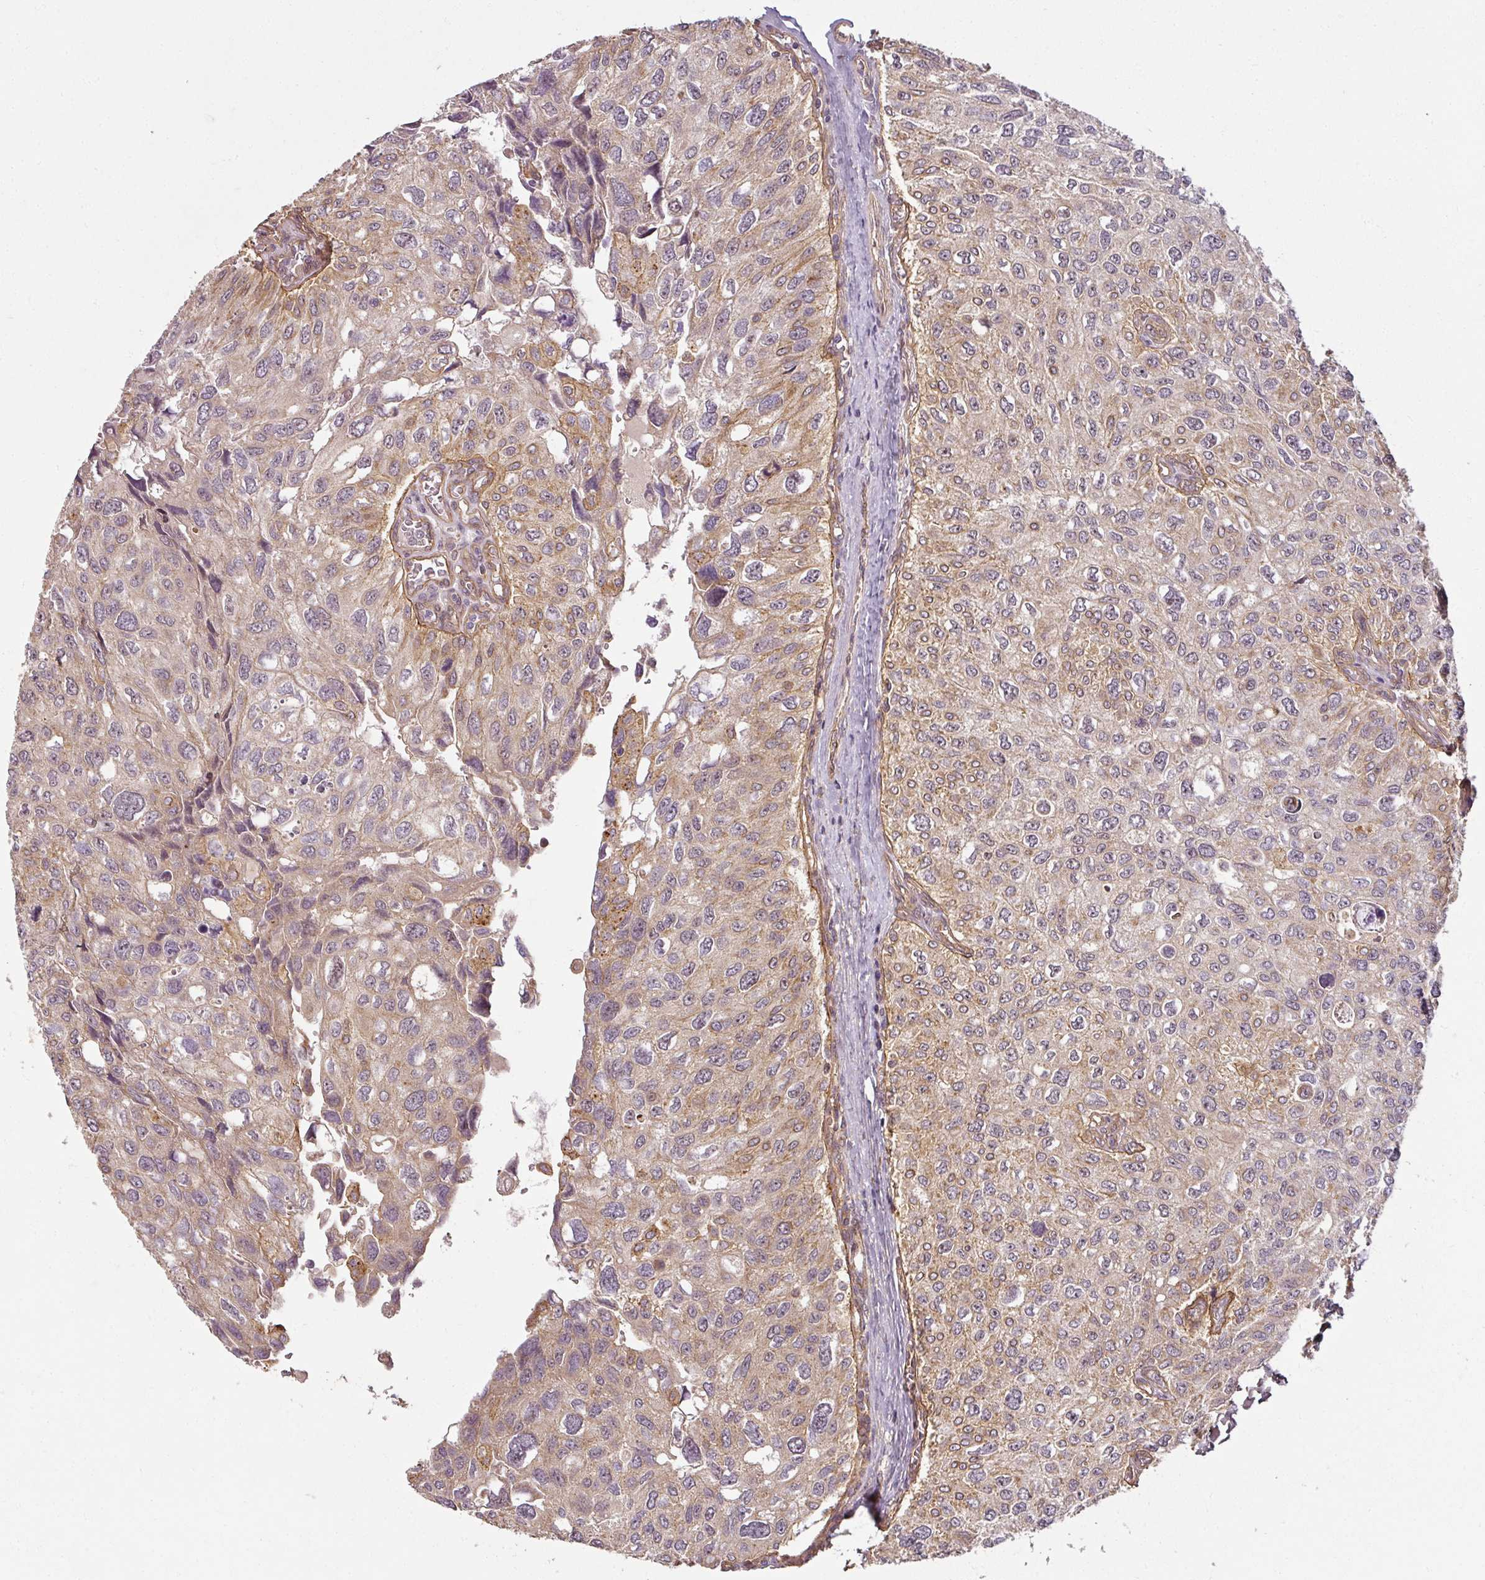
{"staining": {"intensity": "moderate", "quantity": "25%-75%", "location": "cytoplasmic/membranous"}, "tissue": "urothelial cancer", "cell_type": "Tumor cells", "image_type": "cancer", "snomed": [{"axis": "morphology", "description": "Urothelial carcinoma, NOS"}, {"axis": "topography", "description": "Urinary bladder"}], "caption": "IHC of human urothelial cancer reveals medium levels of moderate cytoplasmic/membranous staining in about 25%-75% of tumor cells.", "gene": "DIMT1", "patient": {"sex": "male", "age": 80}}